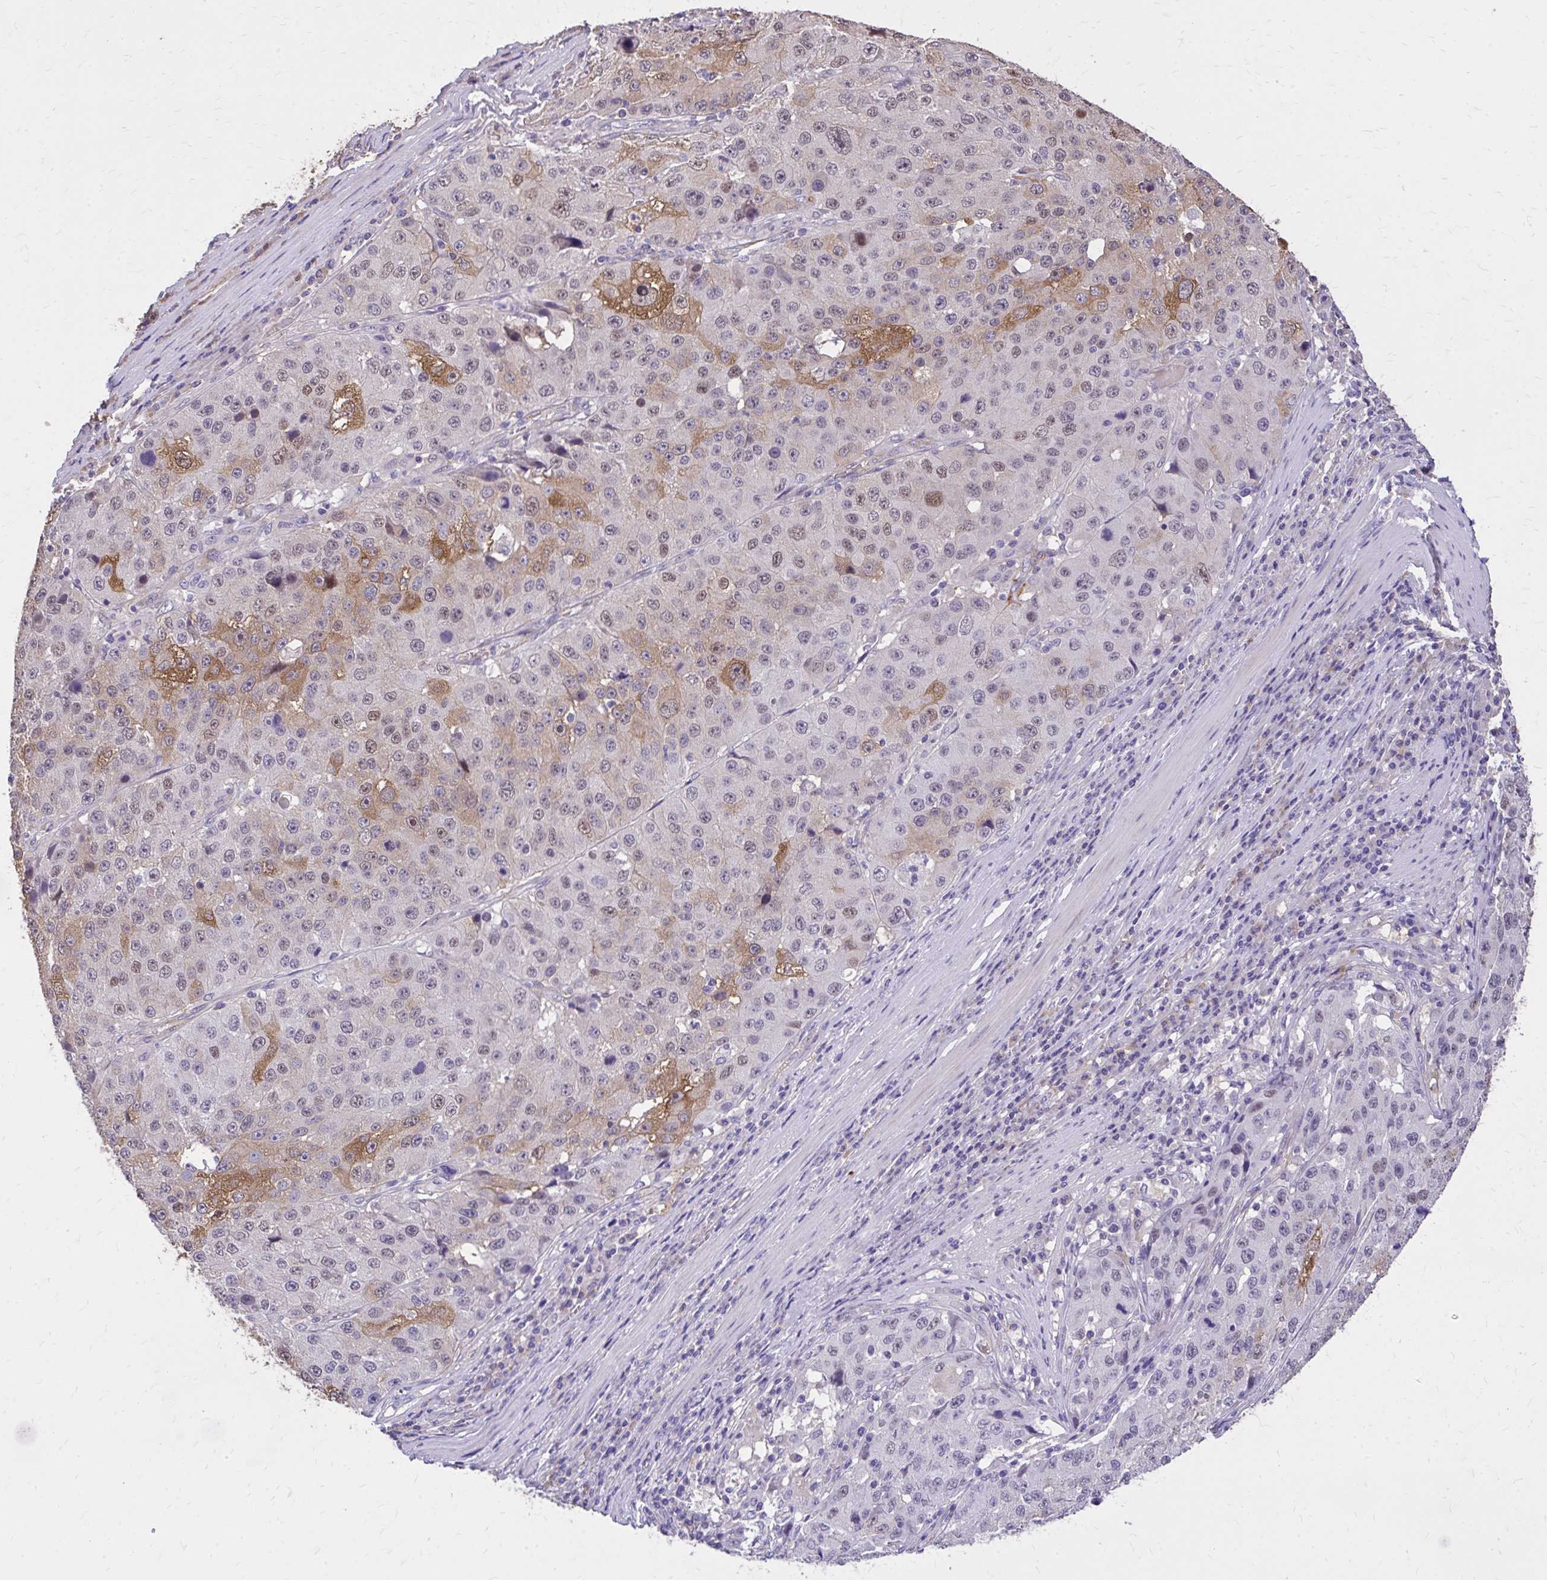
{"staining": {"intensity": "moderate", "quantity": "<25%", "location": "cytoplasmic/membranous"}, "tissue": "stomach cancer", "cell_type": "Tumor cells", "image_type": "cancer", "snomed": [{"axis": "morphology", "description": "Adenocarcinoma, NOS"}, {"axis": "topography", "description": "Stomach"}], "caption": "Approximately <25% of tumor cells in human adenocarcinoma (stomach) display moderate cytoplasmic/membranous protein expression as visualized by brown immunohistochemical staining.", "gene": "EPB41L1", "patient": {"sex": "male", "age": 71}}